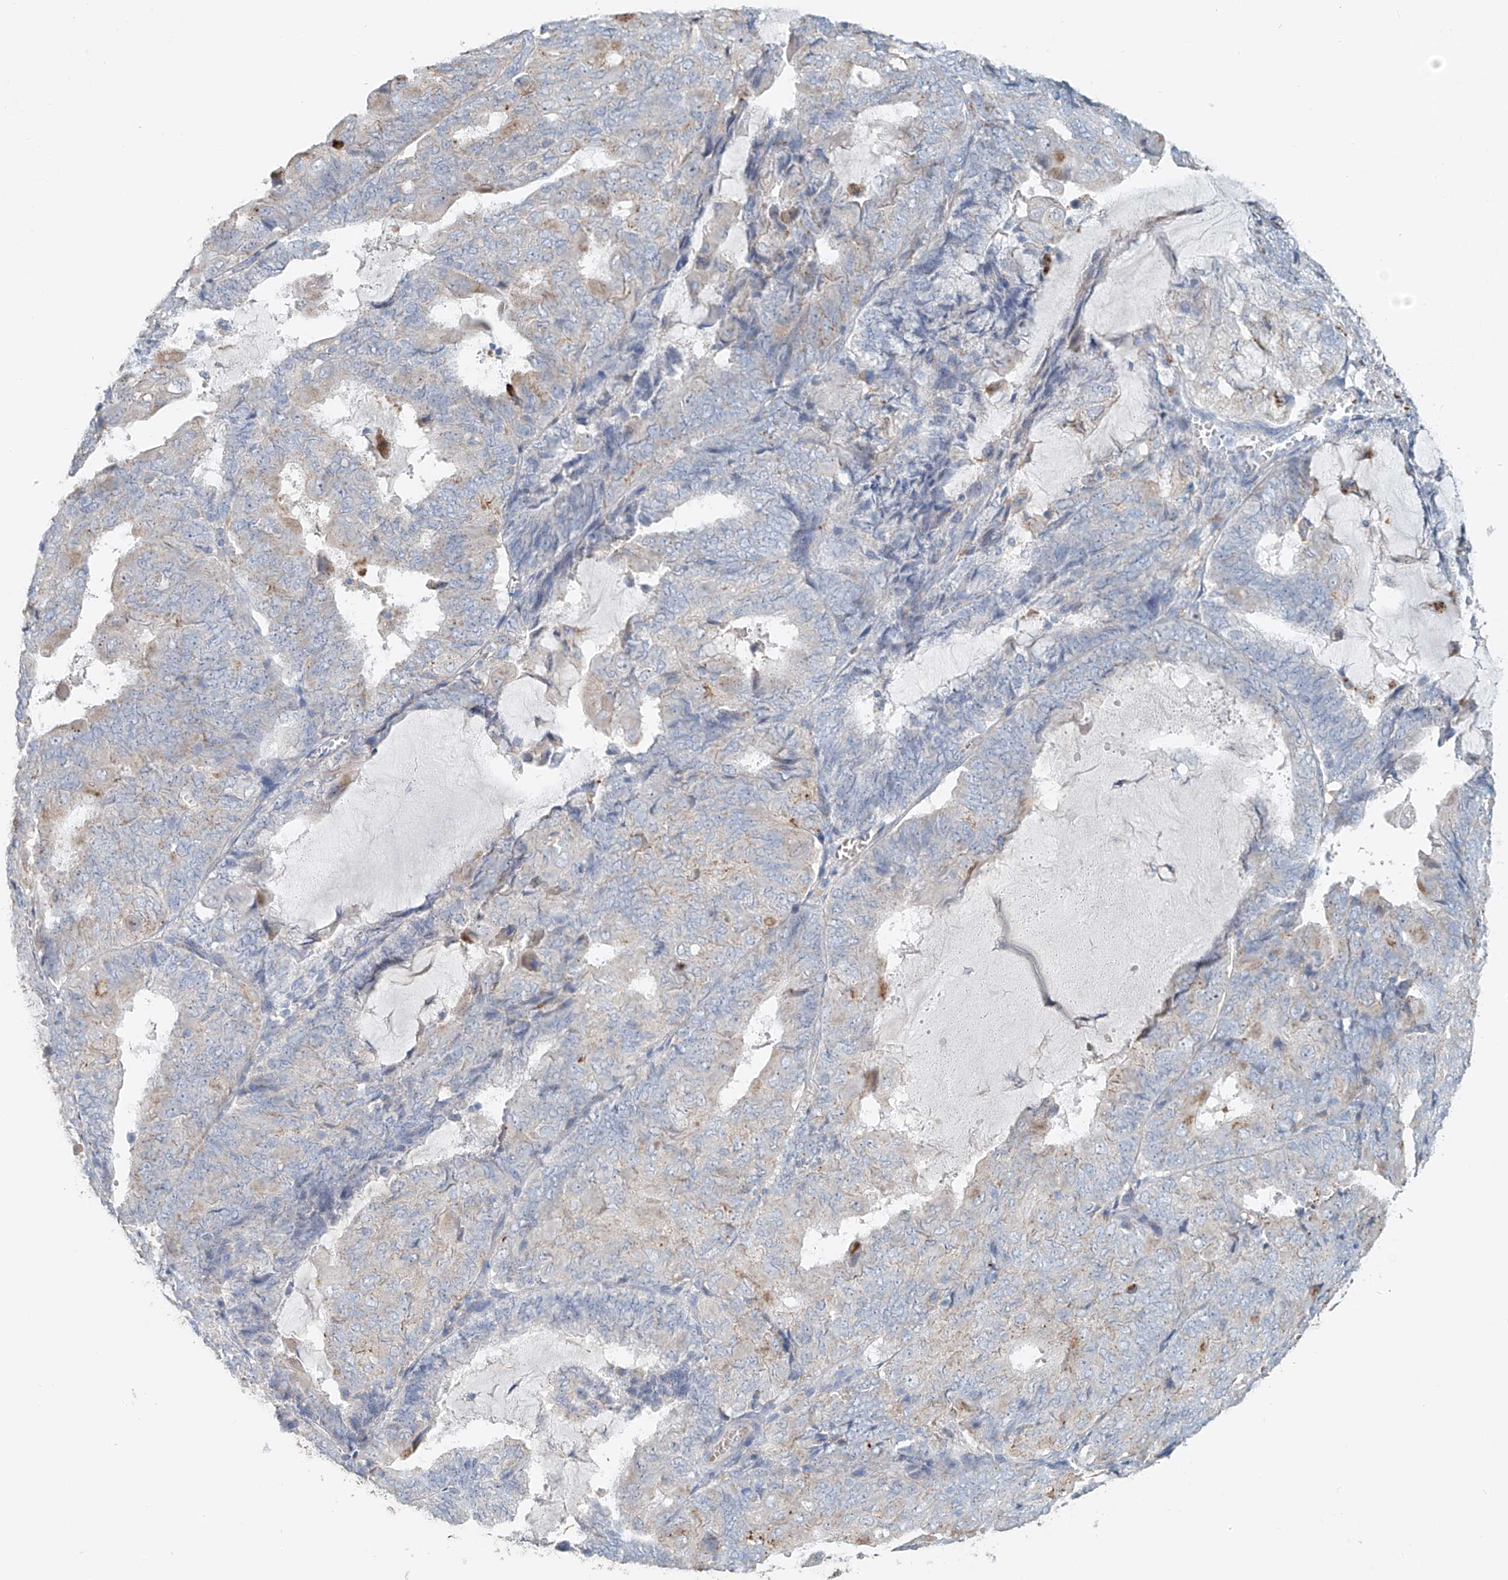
{"staining": {"intensity": "weak", "quantity": "<25%", "location": "cytoplasmic/membranous"}, "tissue": "endometrial cancer", "cell_type": "Tumor cells", "image_type": "cancer", "snomed": [{"axis": "morphology", "description": "Adenocarcinoma, NOS"}, {"axis": "topography", "description": "Endometrium"}], "caption": "This is an immunohistochemistry micrograph of endometrial cancer (adenocarcinoma). There is no expression in tumor cells.", "gene": "TRIM47", "patient": {"sex": "female", "age": 81}}